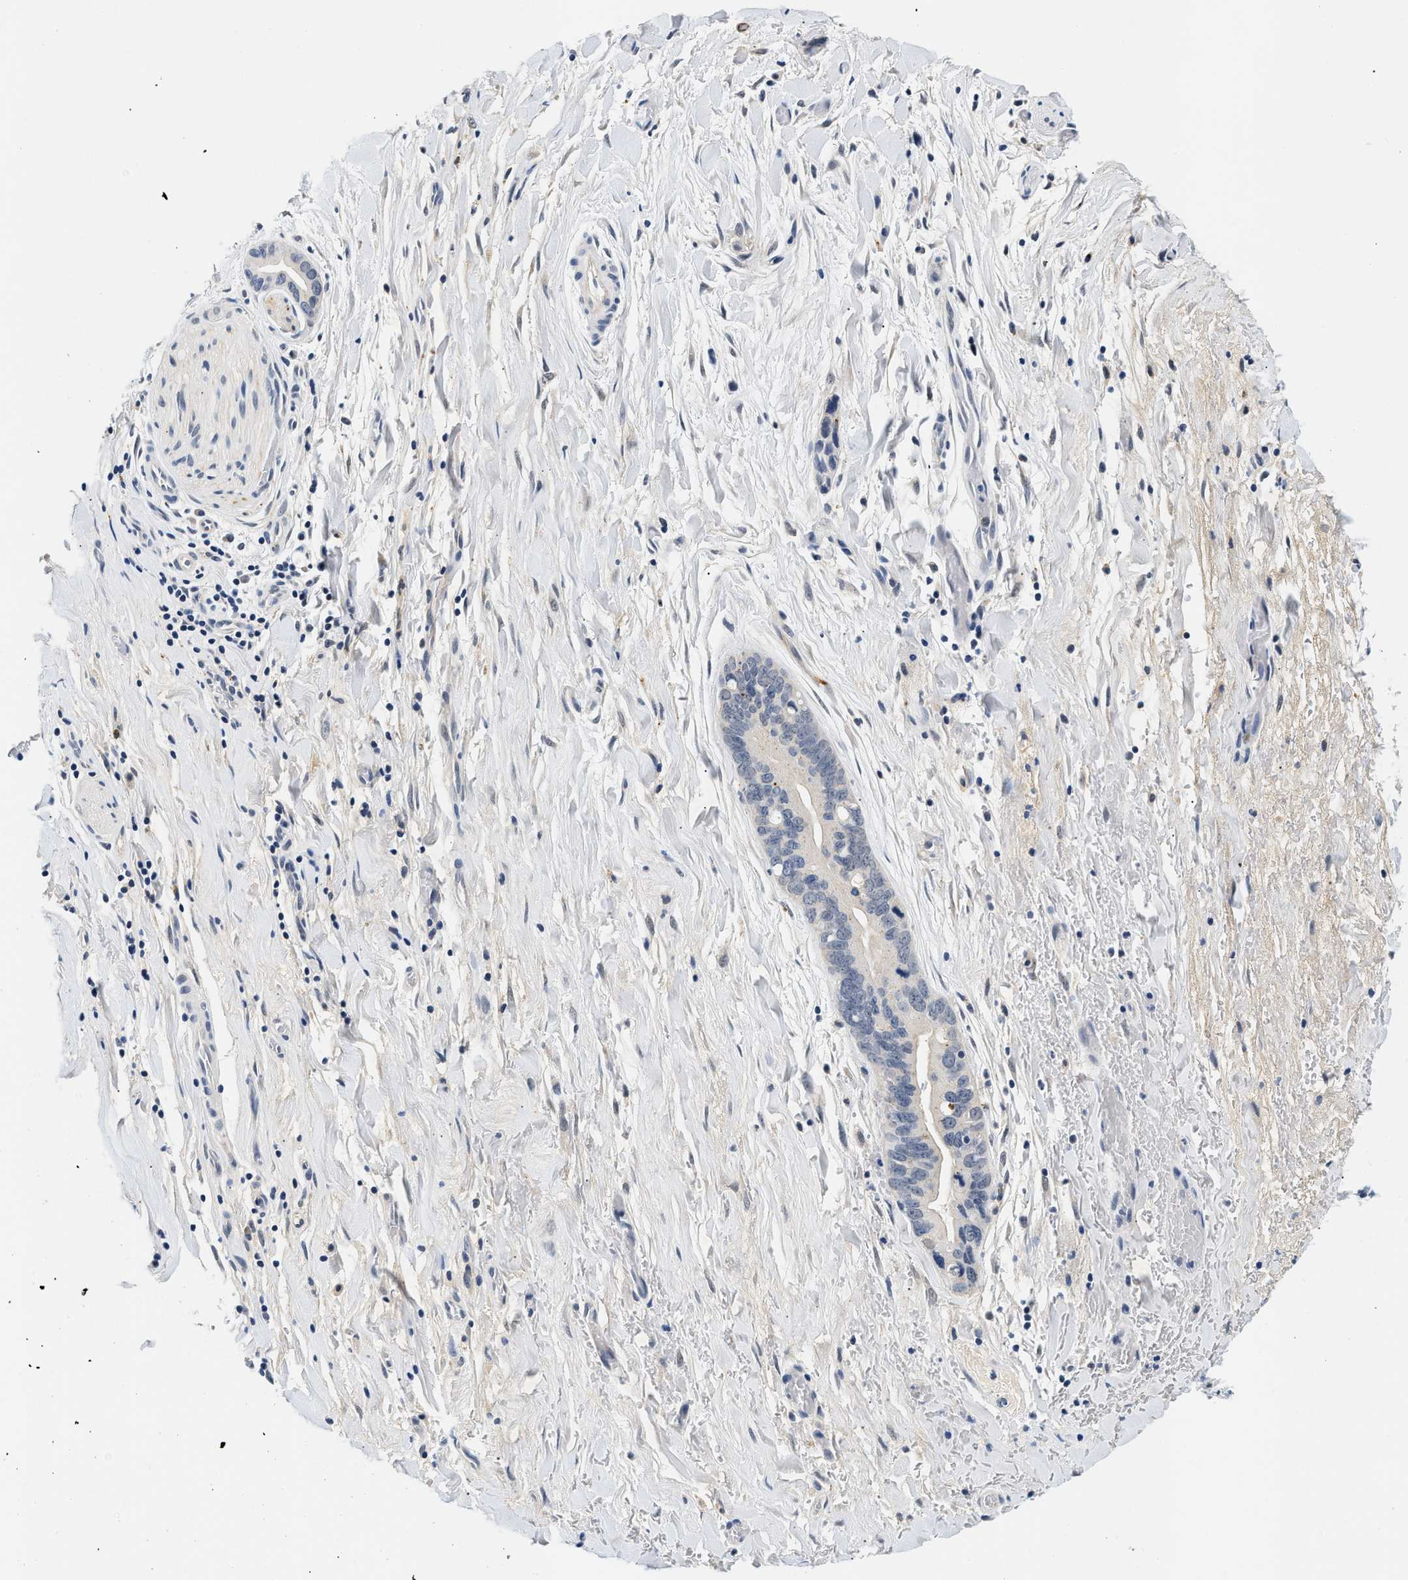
{"staining": {"intensity": "negative", "quantity": "none", "location": "none"}, "tissue": "liver cancer", "cell_type": "Tumor cells", "image_type": "cancer", "snomed": [{"axis": "morphology", "description": "Cholangiocarcinoma"}, {"axis": "topography", "description": "Liver"}], "caption": "Tumor cells are negative for protein expression in human liver cancer (cholangiocarcinoma).", "gene": "MED22", "patient": {"sex": "female", "age": 55}}